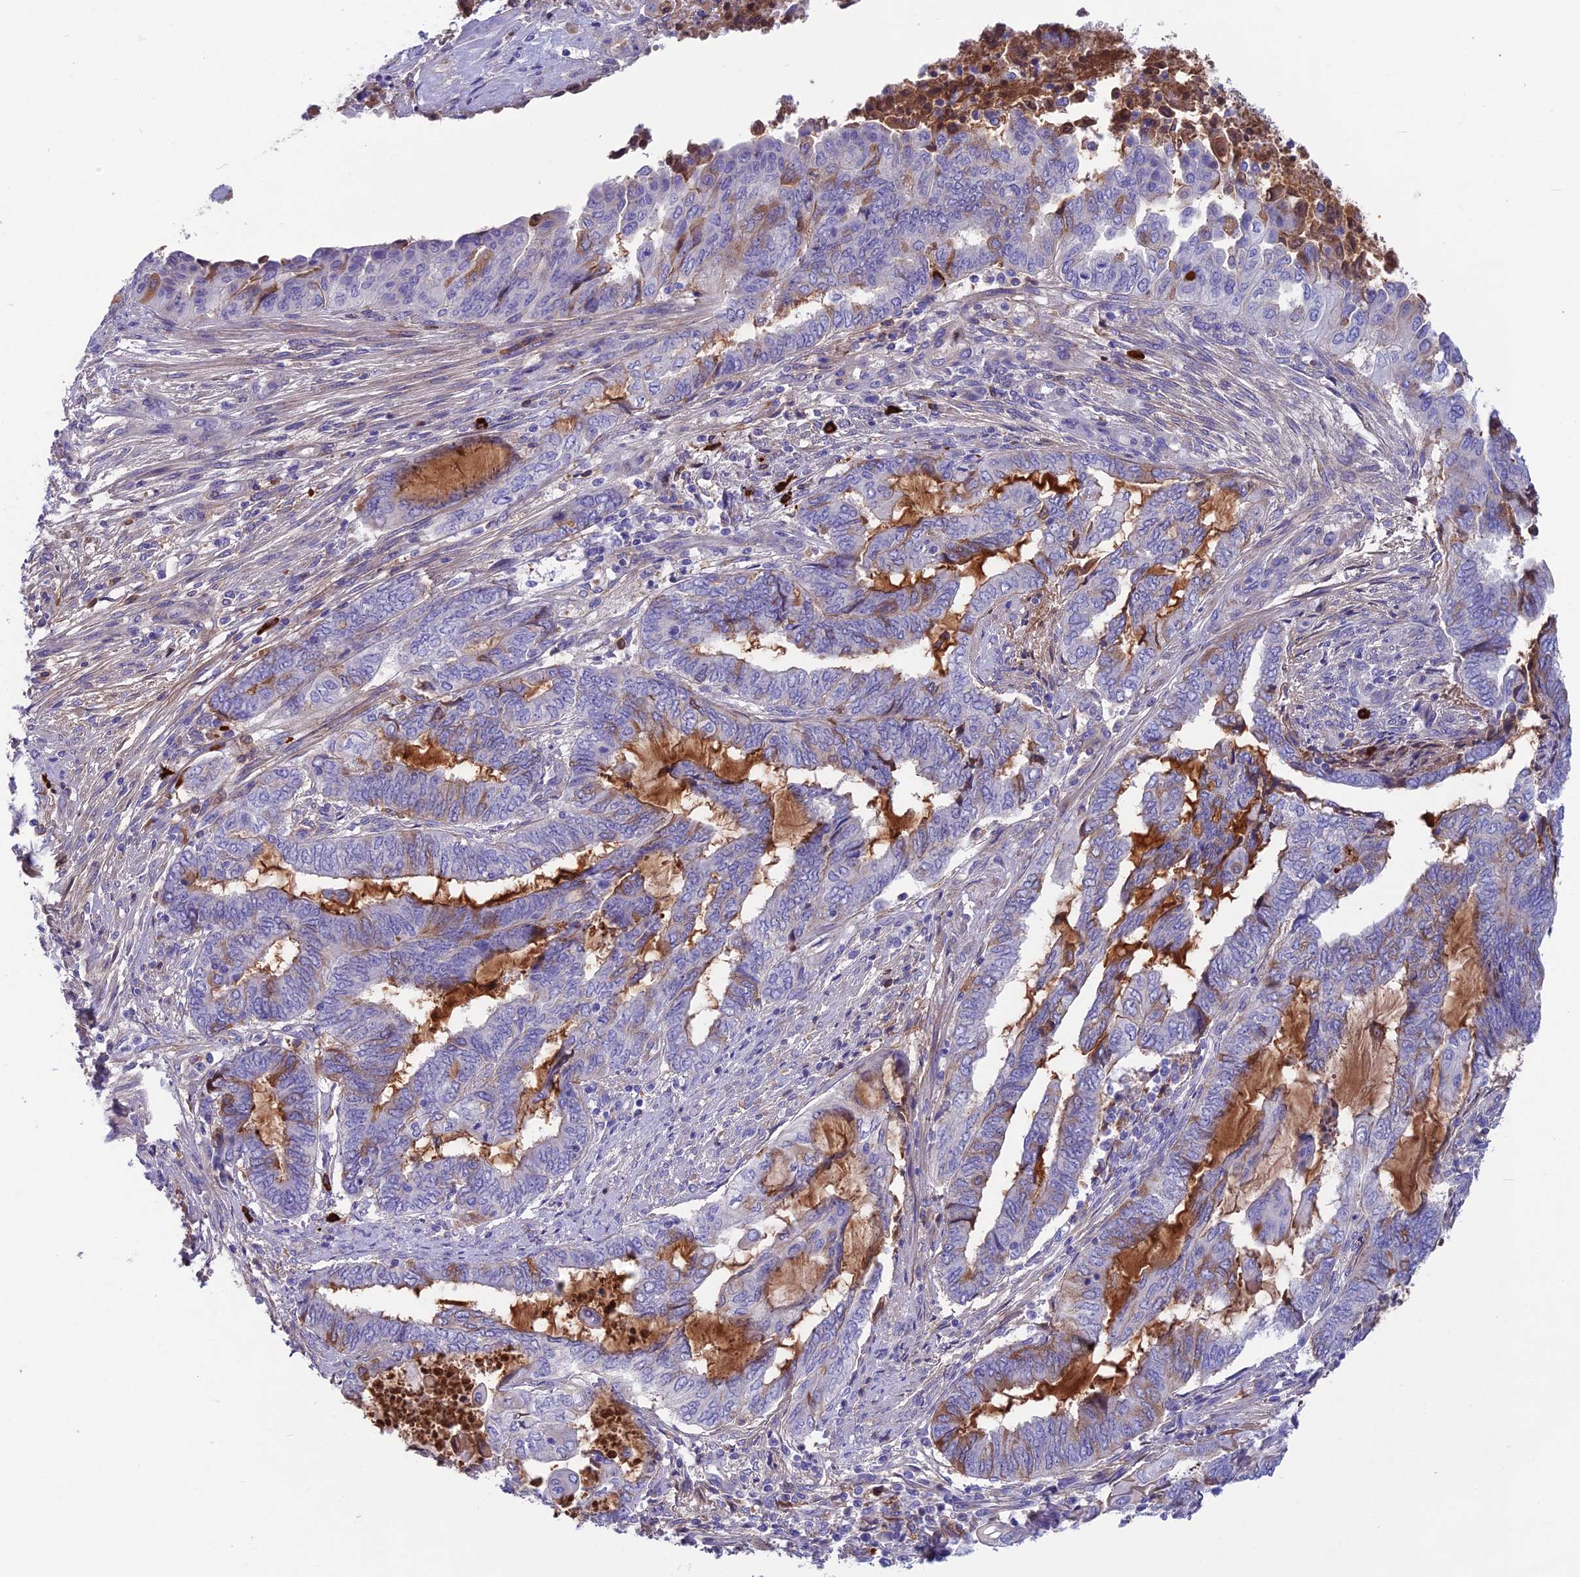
{"staining": {"intensity": "weak", "quantity": "<25%", "location": "cytoplasmic/membranous"}, "tissue": "endometrial cancer", "cell_type": "Tumor cells", "image_type": "cancer", "snomed": [{"axis": "morphology", "description": "Adenocarcinoma, NOS"}, {"axis": "topography", "description": "Uterus"}, {"axis": "topography", "description": "Endometrium"}], "caption": "An image of endometrial cancer stained for a protein exhibits no brown staining in tumor cells.", "gene": "SNAP91", "patient": {"sex": "female", "age": 70}}